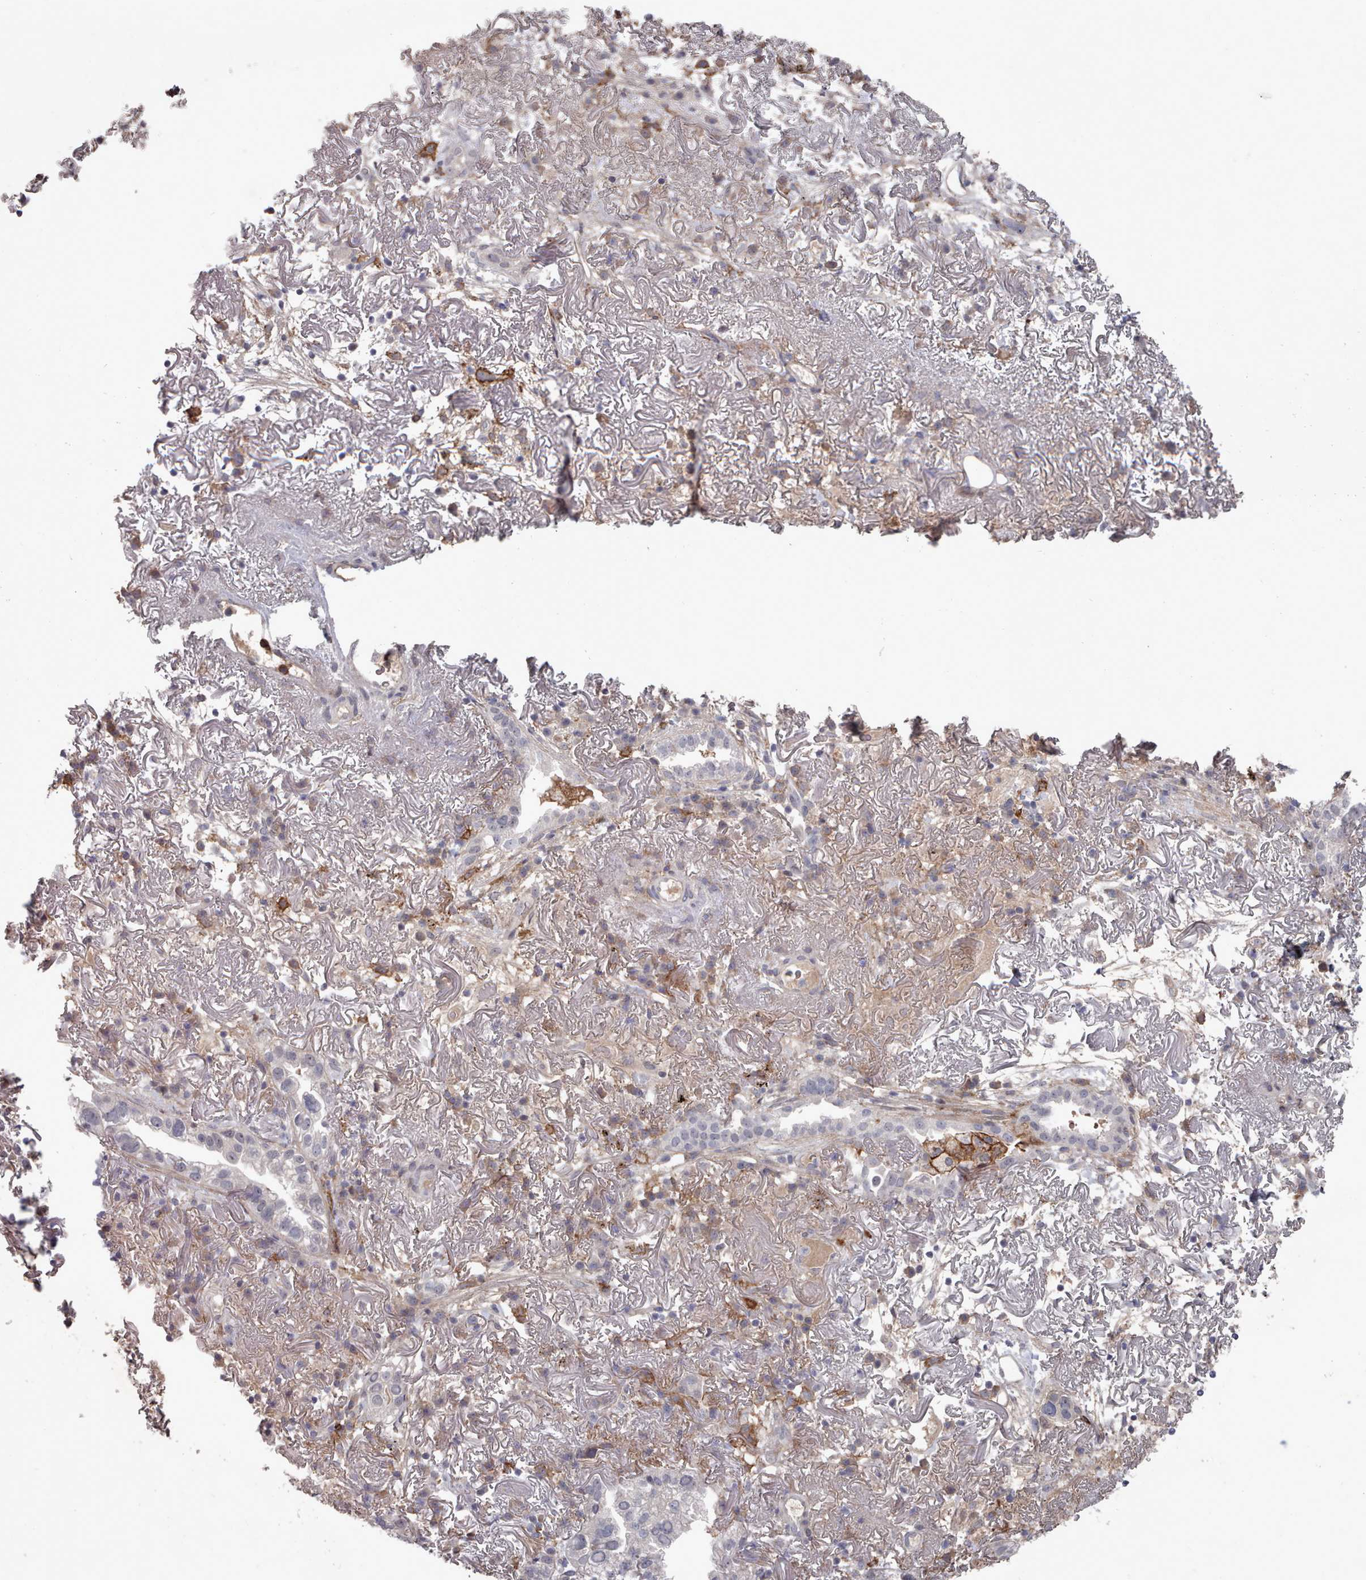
{"staining": {"intensity": "negative", "quantity": "none", "location": "none"}, "tissue": "lung cancer", "cell_type": "Tumor cells", "image_type": "cancer", "snomed": [{"axis": "morphology", "description": "Adenocarcinoma, NOS"}, {"axis": "topography", "description": "Lung"}], "caption": "Immunohistochemical staining of adenocarcinoma (lung) reveals no significant expression in tumor cells.", "gene": "COL8A2", "patient": {"sex": "female", "age": 69}}